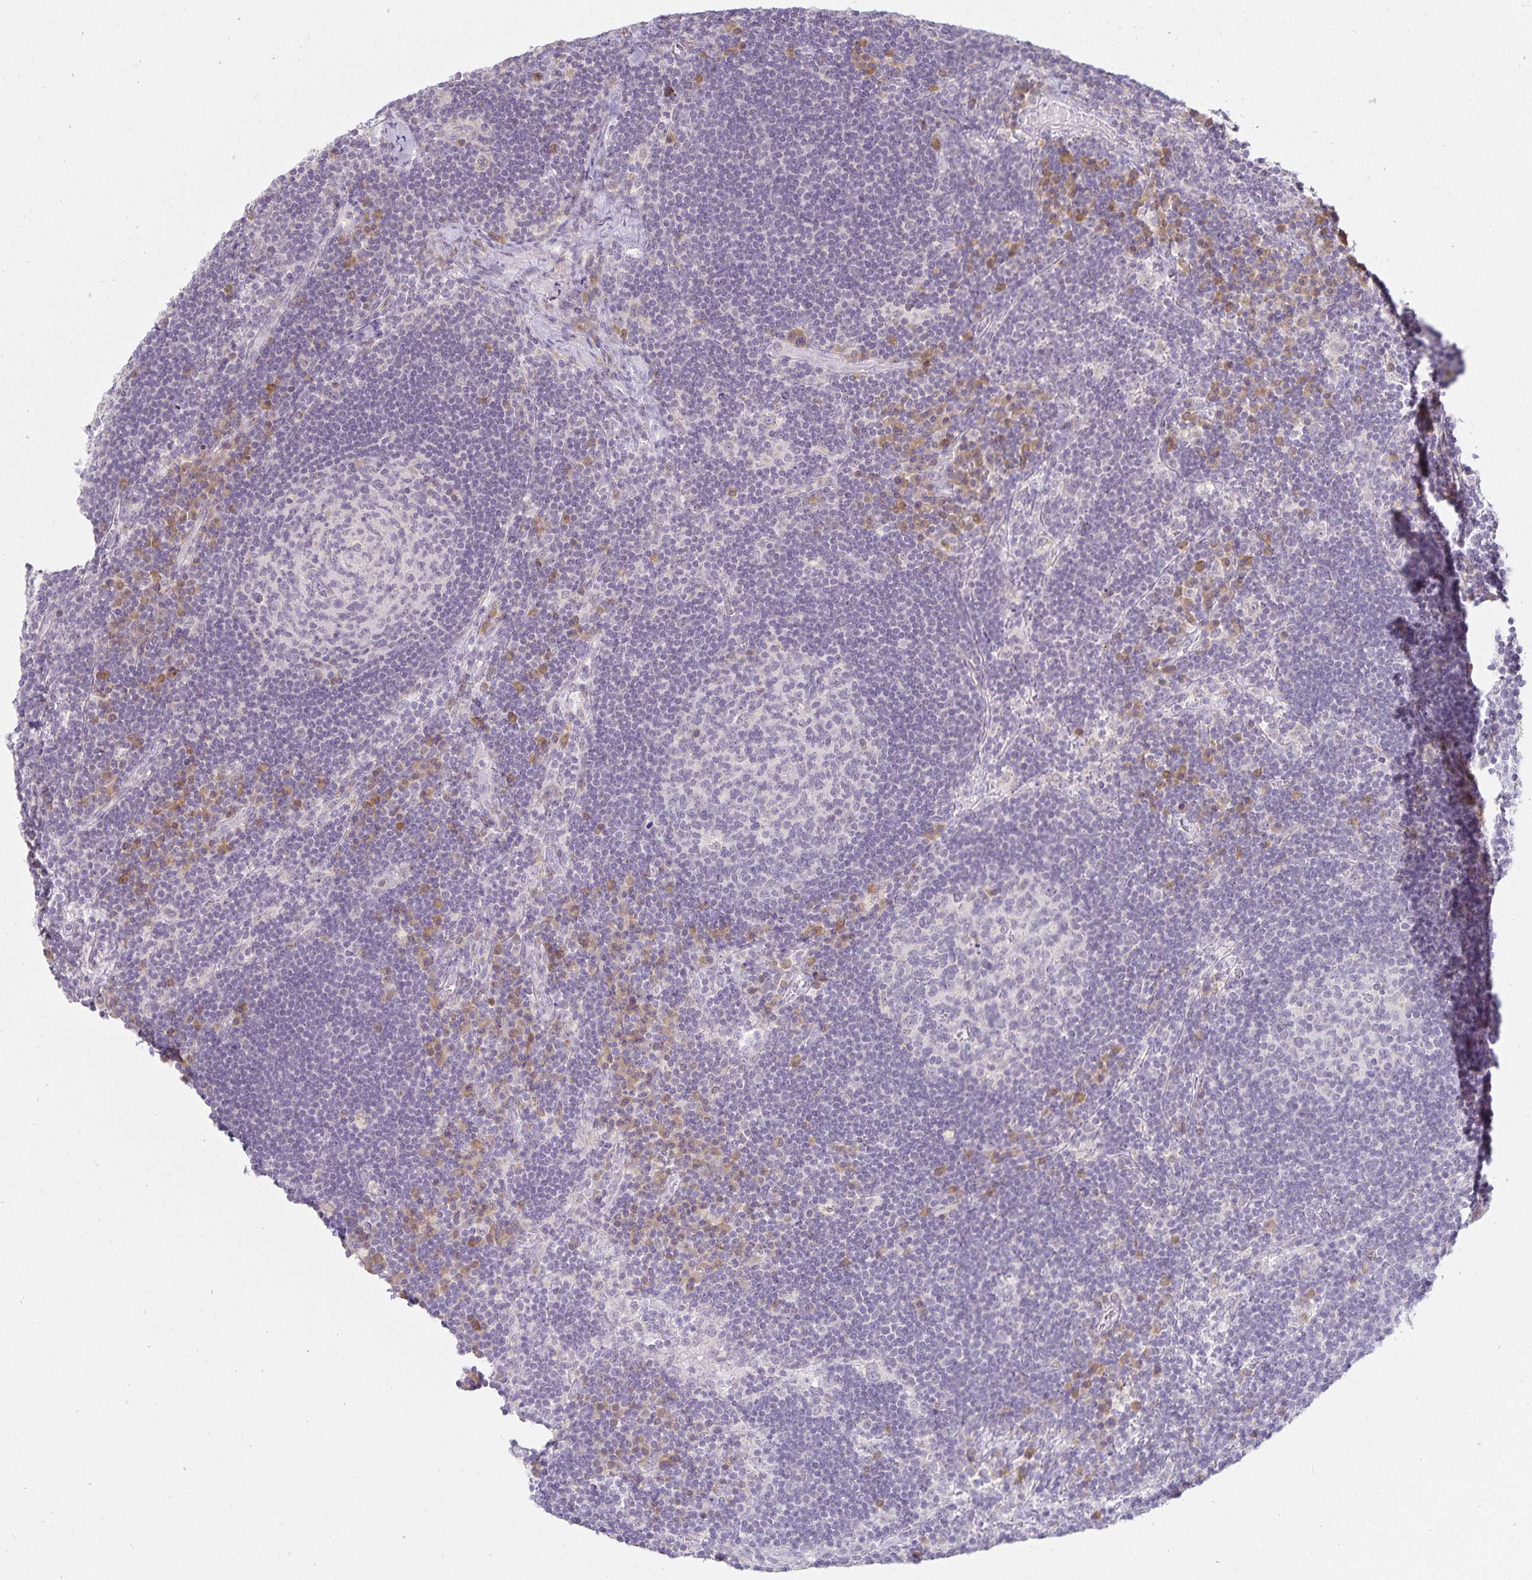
{"staining": {"intensity": "negative", "quantity": "none", "location": "none"}, "tissue": "lymph node", "cell_type": "Germinal center cells", "image_type": "normal", "snomed": [{"axis": "morphology", "description": "Normal tissue, NOS"}, {"axis": "topography", "description": "Lymph node"}], "caption": "Immunohistochemistry image of benign human lymph node stained for a protein (brown), which exhibits no expression in germinal center cells.", "gene": "GP2", "patient": {"sex": "male", "age": 67}}